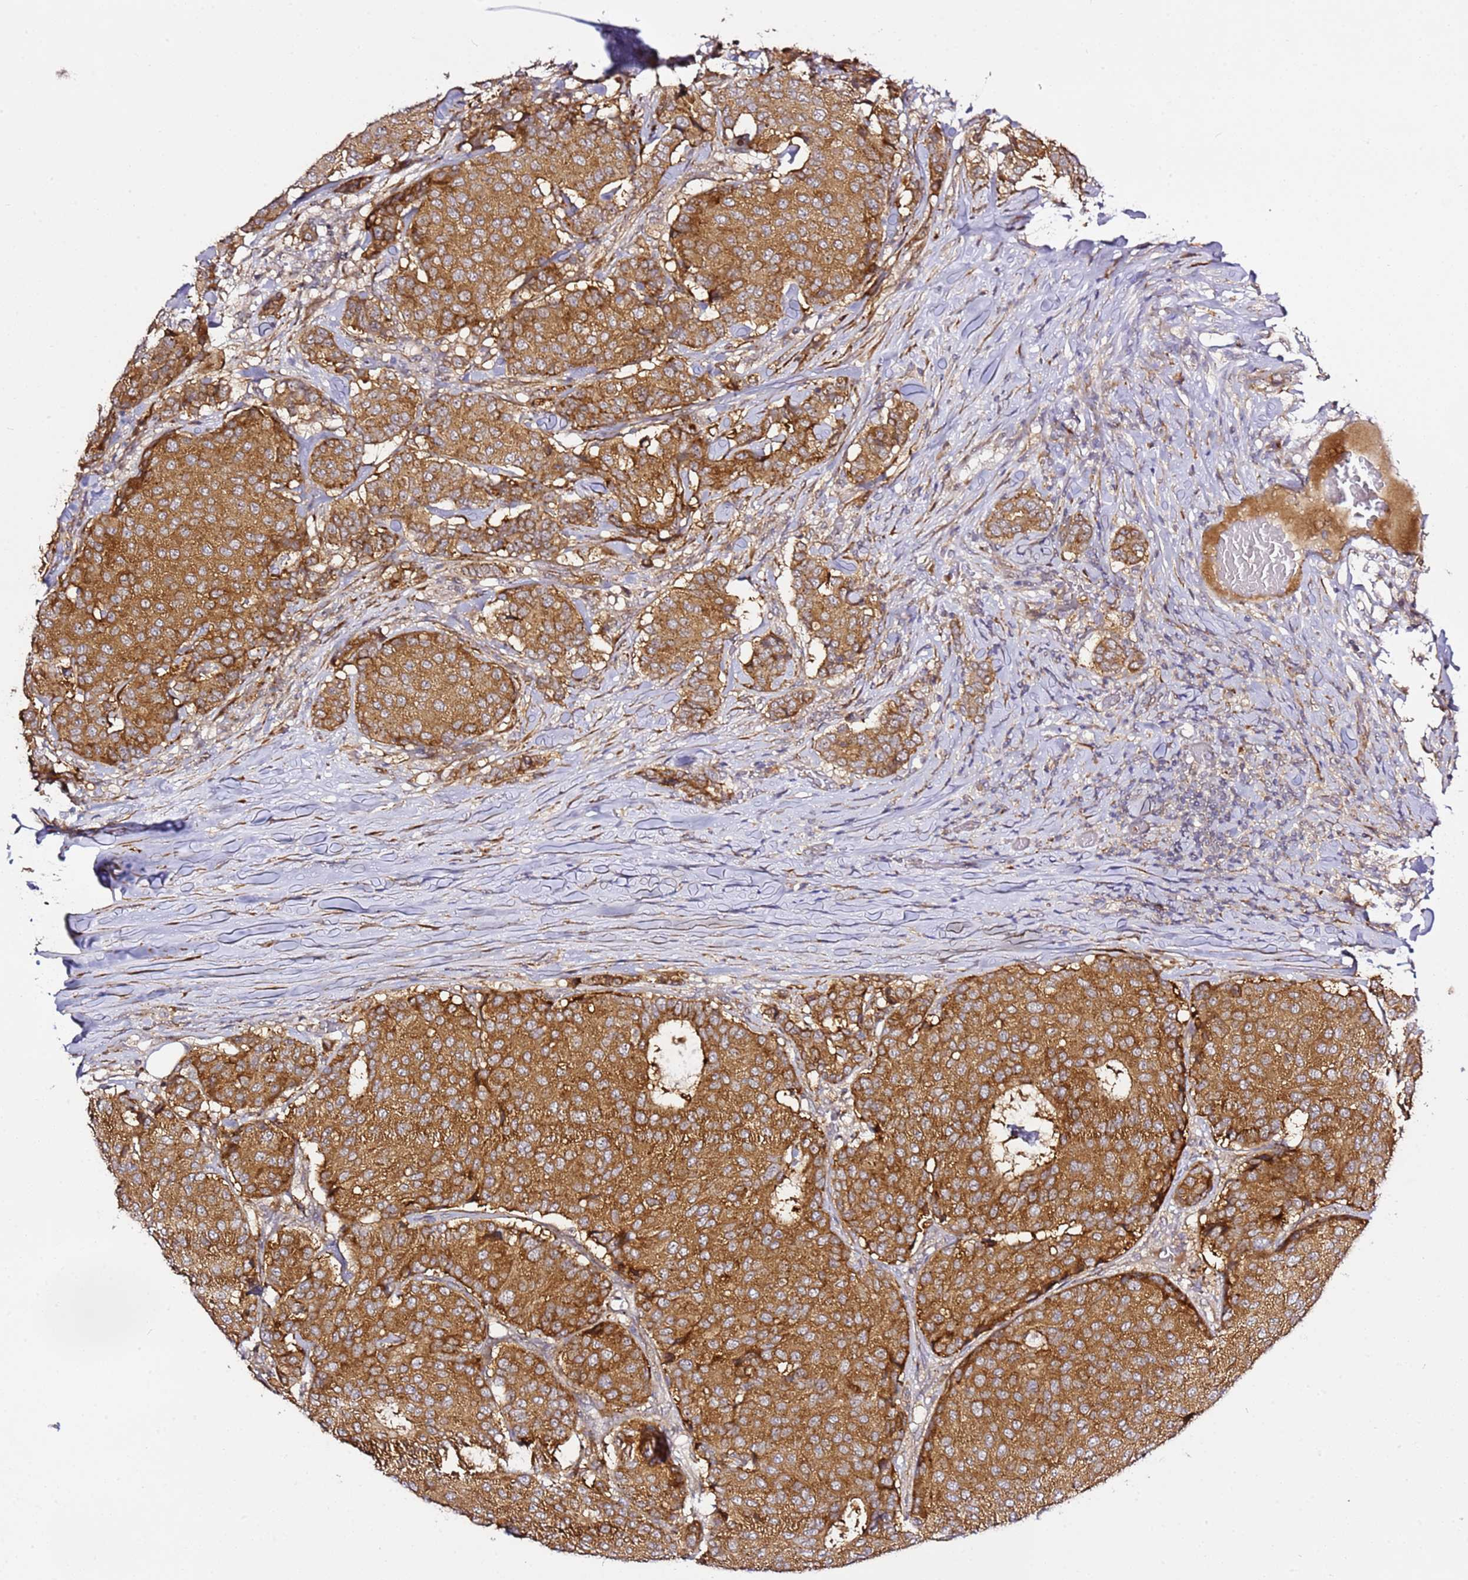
{"staining": {"intensity": "strong", "quantity": ">75%", "location": "cytoplasmic/membranous"}, "tissue": "breast cancer", "cell_type": "Tumor cells", "image_type": "cancer", "snomed": [{"axis": "morphology", "description": "Duct carcinoma"}, {"axis": "topography", "description": "Breast"}], "caption": "A high amount of strong cytoplasmic/membranous staining is seen in approximately >75% of tumor cells in breast cancer (intraductal carcinoma) tissue.", "gene": "PVRIG", "patient": {"sex": "female", "age": 75}}